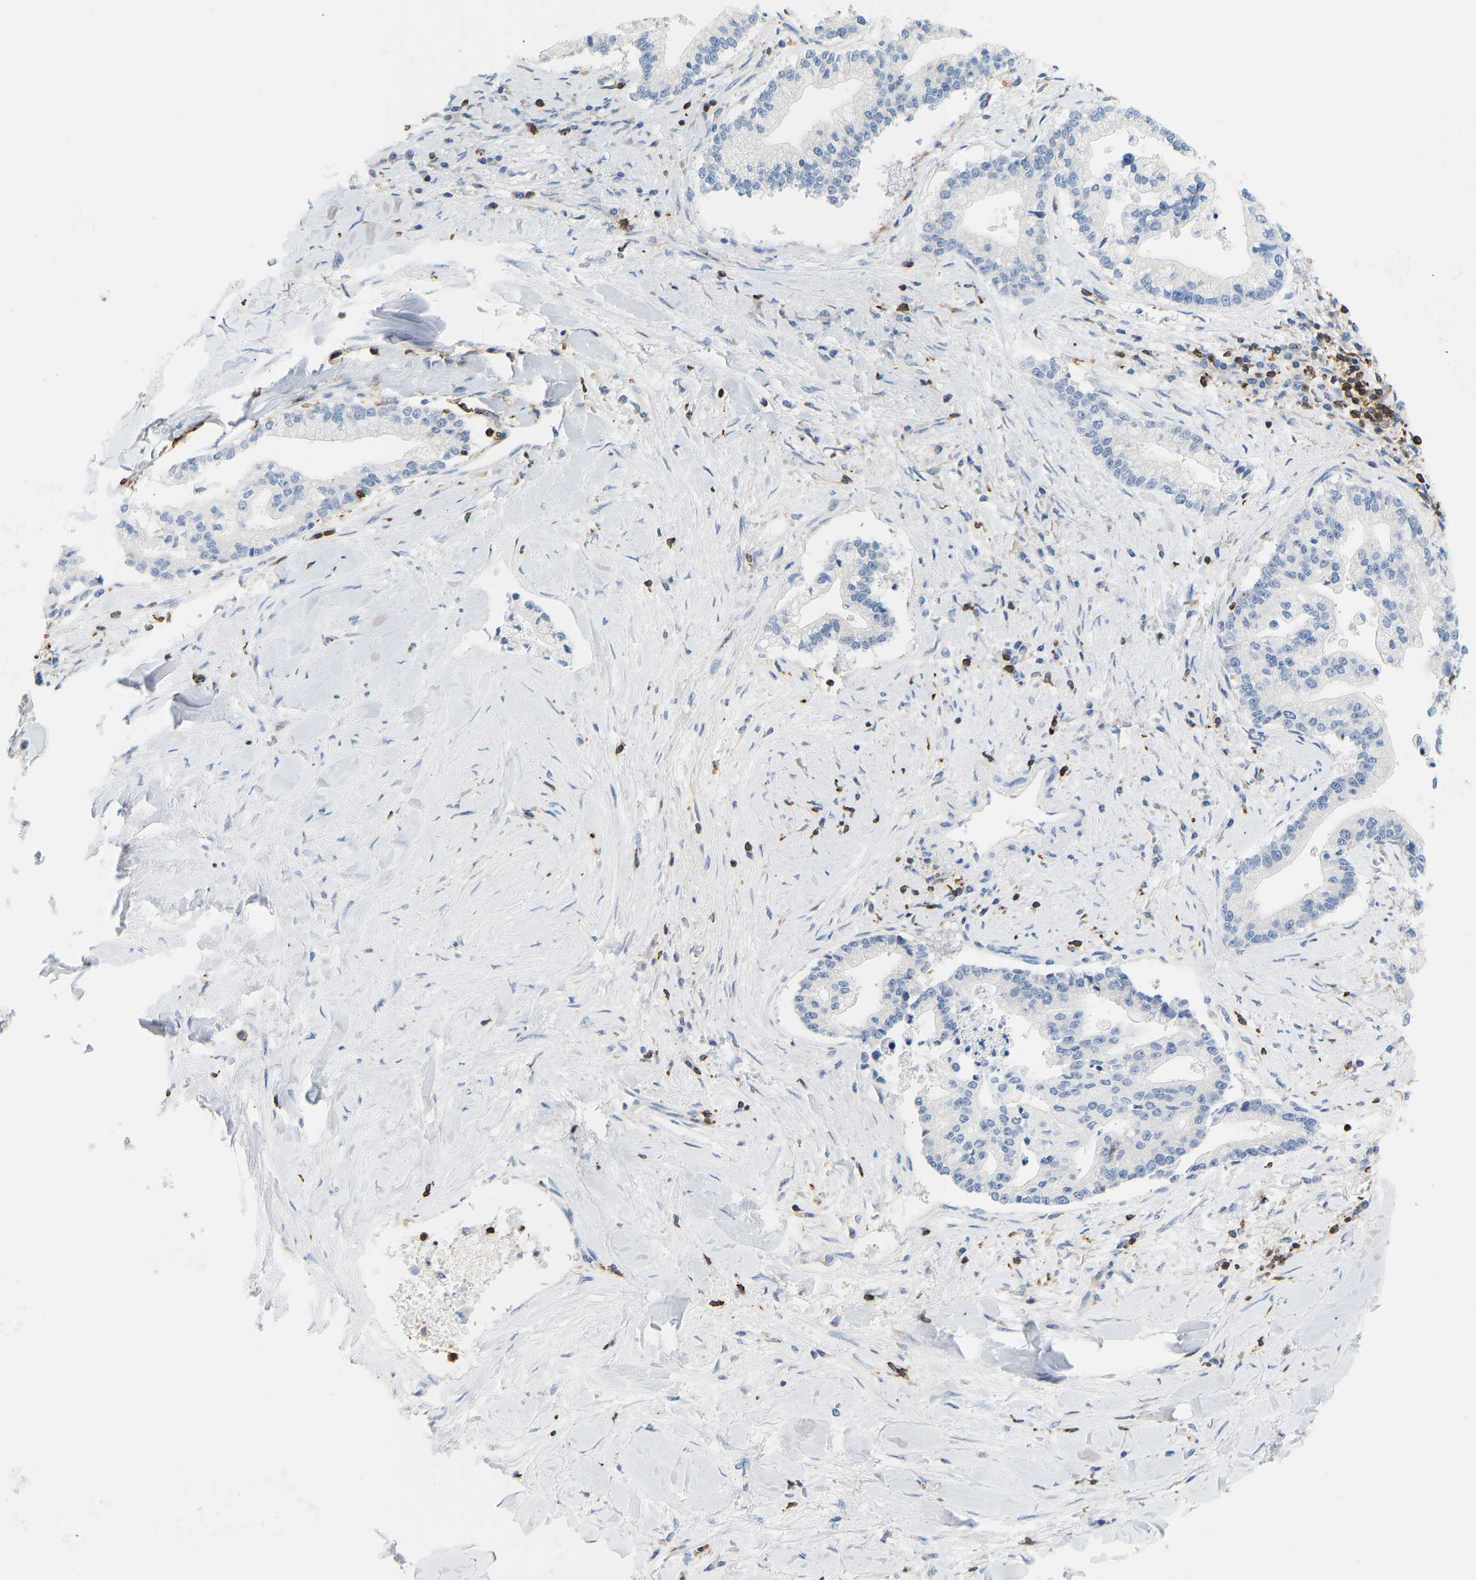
{"staining": {"intensity": "negative", "quantity": "none", "location": "none"}, "tissue": "liver cancer", "cell_type": "Tumor cells", "image_type": "cancer", "snomed": [{"axis": "morphology", "description": "Cholangiocarcinoma"}, {"axis": "topography", "description": "Liver"}], "caption": "The photomicrograph displays no staining of tumor cells in liver cholangiocarcinoma.", "gene": "EVL", "patient": {"sex": "male", "age": 50}}